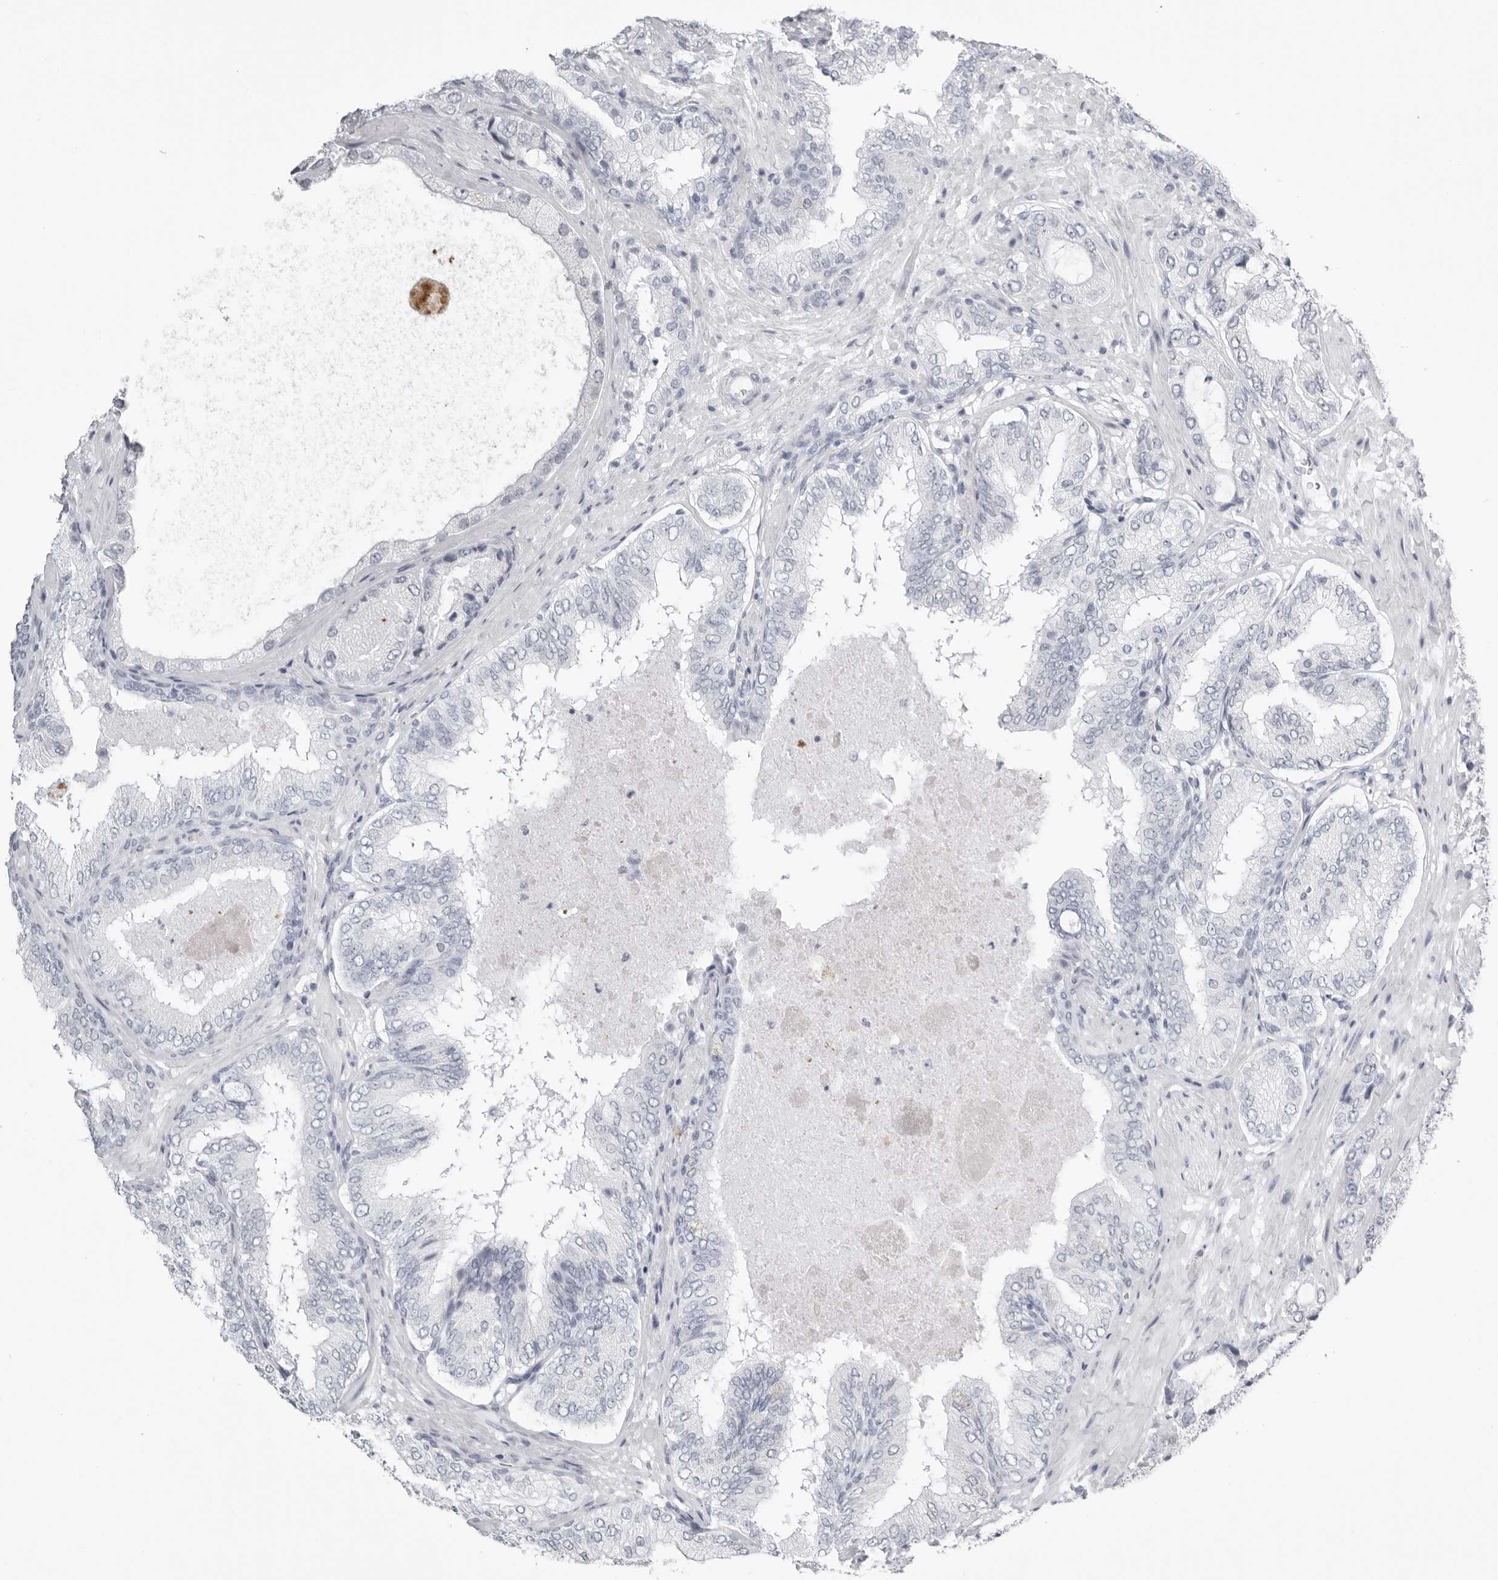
{"staining": {"intensity": "negative", "quantity": "none", "location": "none"}, "tissue": "prostate cancer", "cell_type": "Tumor cells", "image_type": "cancer", "snomed": [{"axis": "morphology", "description": "Normal tissue, NOS"}, {"axis": "morphology", "description": "Adenocarcinoma, High grade"}, {"axis": "topography", "description": "Prostate"}, {"axis": "topography", "description": "Peripheral nerve tissue"}], "caption": "An immunohistochemistry micrograph of prostate adenocarcinoma (high-grade) is shown. There is no staining in tumor cells of prostate adenocarcinoma (high-grade). The staining is performed using DAB (3,3'-diaminobenzidine) brown chromogen with nuclei counter-stained in using hematoxylin.", "gene": "KLK9", "patient": {"sex": "male", "age": 59}}